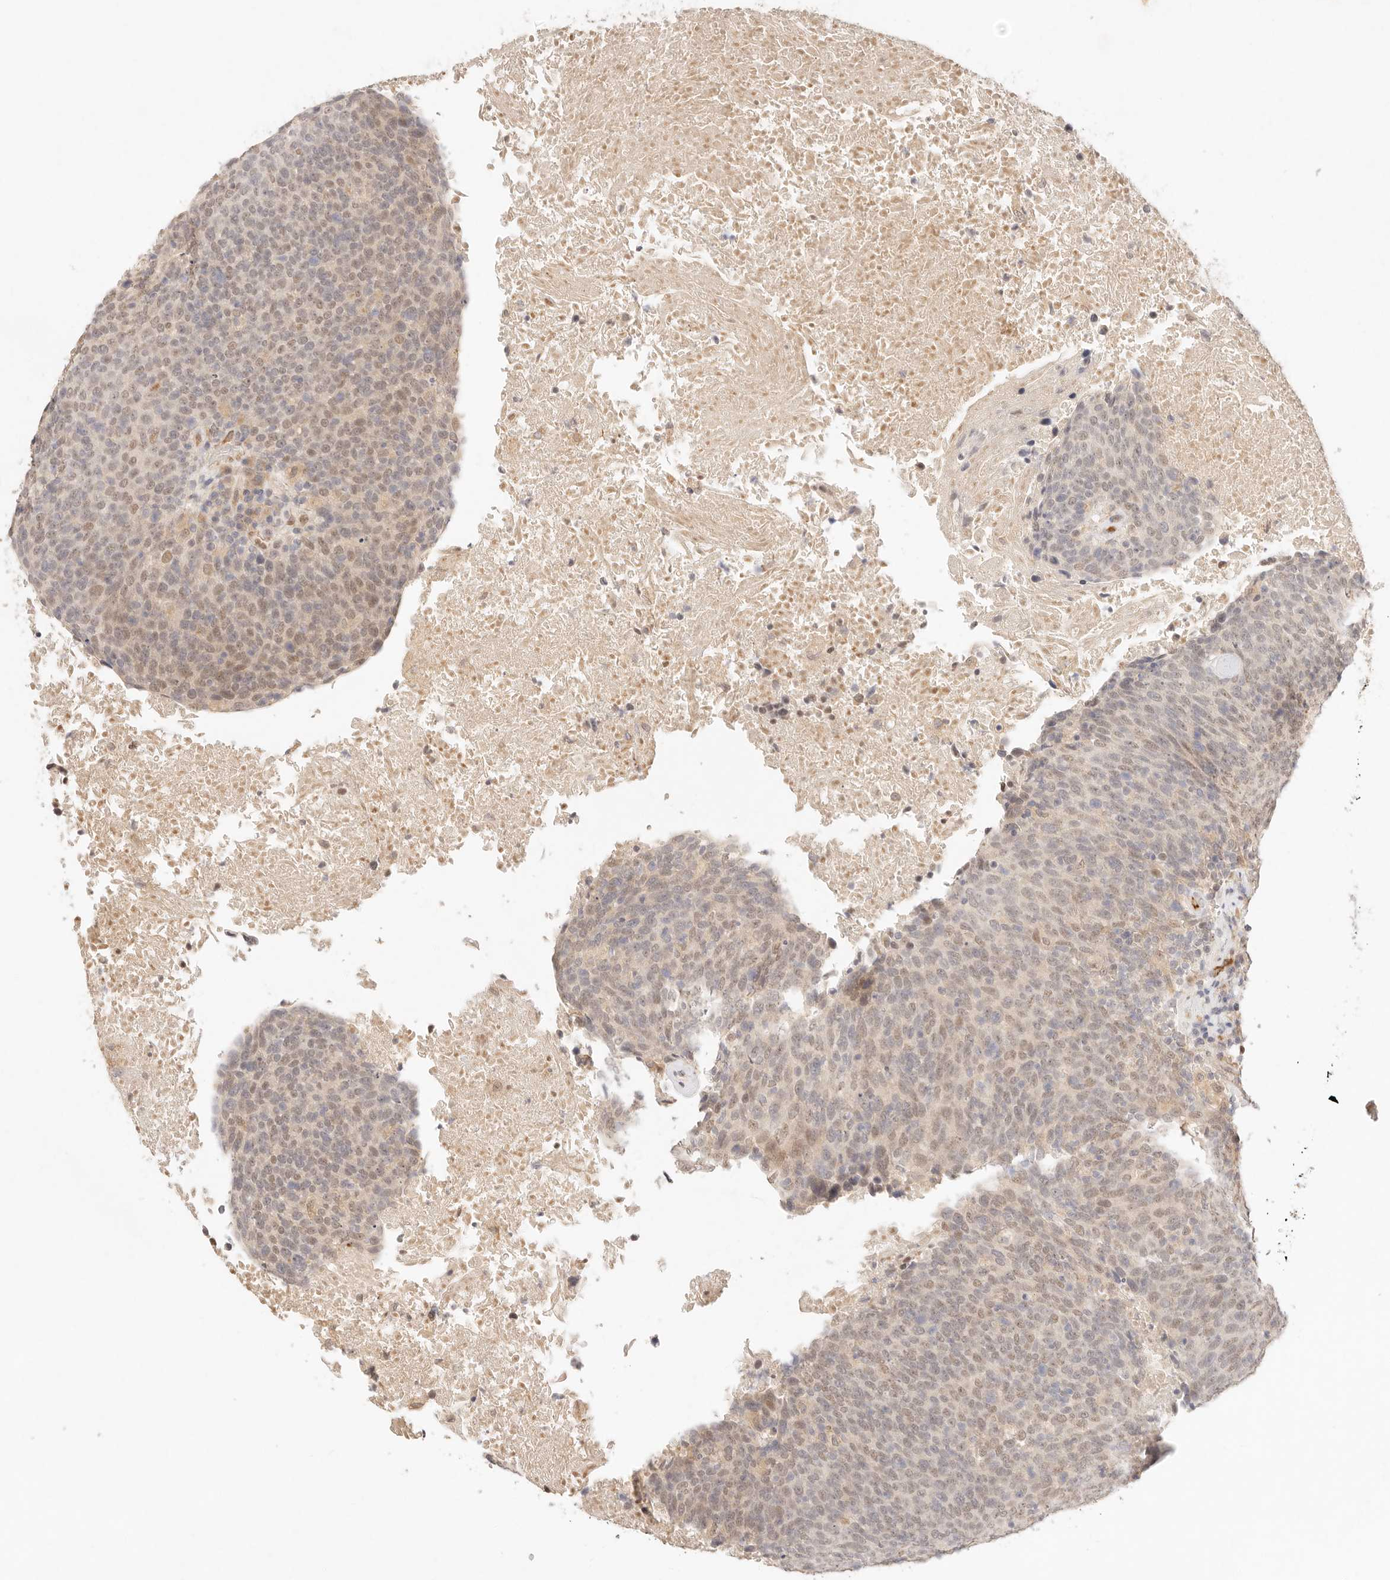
{"staining": {"intensity": "weak", "quantity": "25%-75%", "location": "nuclear"}, "tissue": "head and neck cancer", "cell_type": "Tumor cells", "image_type": "cancer", "snomed": [{"axis": "morphology", "description": "Squamous cell carcinoma, NOS"}, {"axis": "morphology", "description": "Squamous cell carcinoma, metastatic, NOS"}, {"axis": "topography", "description": "Lymph node"}, {"axis": "topography", "description": "Head-Neck"}], "caption": "Immunohistochemical staining of head and neck cancer shows weak nuclear protein expression in approximately 25%-75% of tumor cells. The protein of interest is shown in brown color, while the nuclei are stained blue.", "gene": "GPR156", "patient": {"sex": "male", "age": 62}}